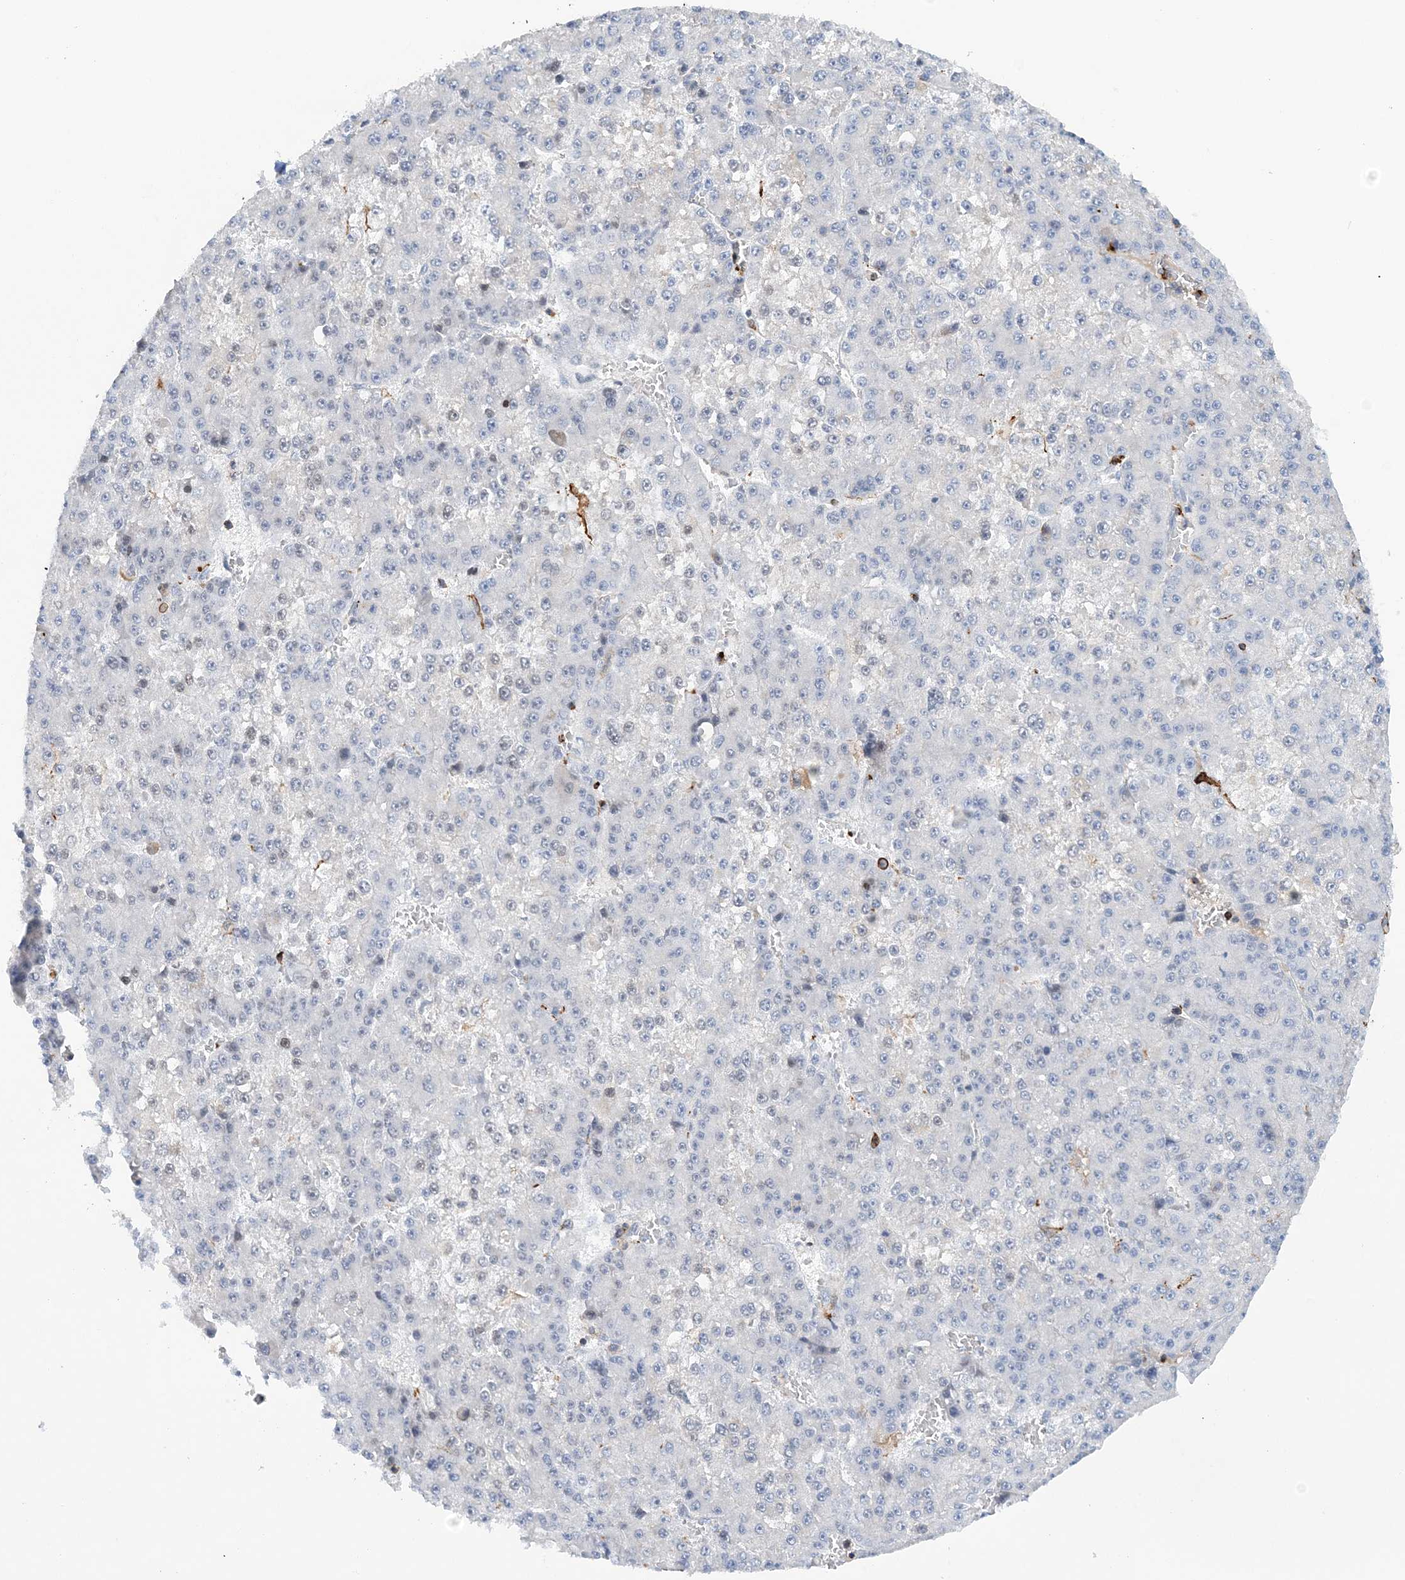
{"staining": {"intensity": "negative", "quantity": "none", "location": "none"}, "tissue": "liver cancer", "cell_type": "Tumor cells", "image_type": "cancer", "snomed": [{"axis": "morphology", "description": "Carcinoma, Hepatocellular, NOS"}, {"axis": "topography", "description": "Liver"}], "caption": "Image shows no significant protein staining in tumor cells of liver hepatocellular carcinoma.", "gene": "PRMT9", "patient": {"sex": "female", "age": 73}}